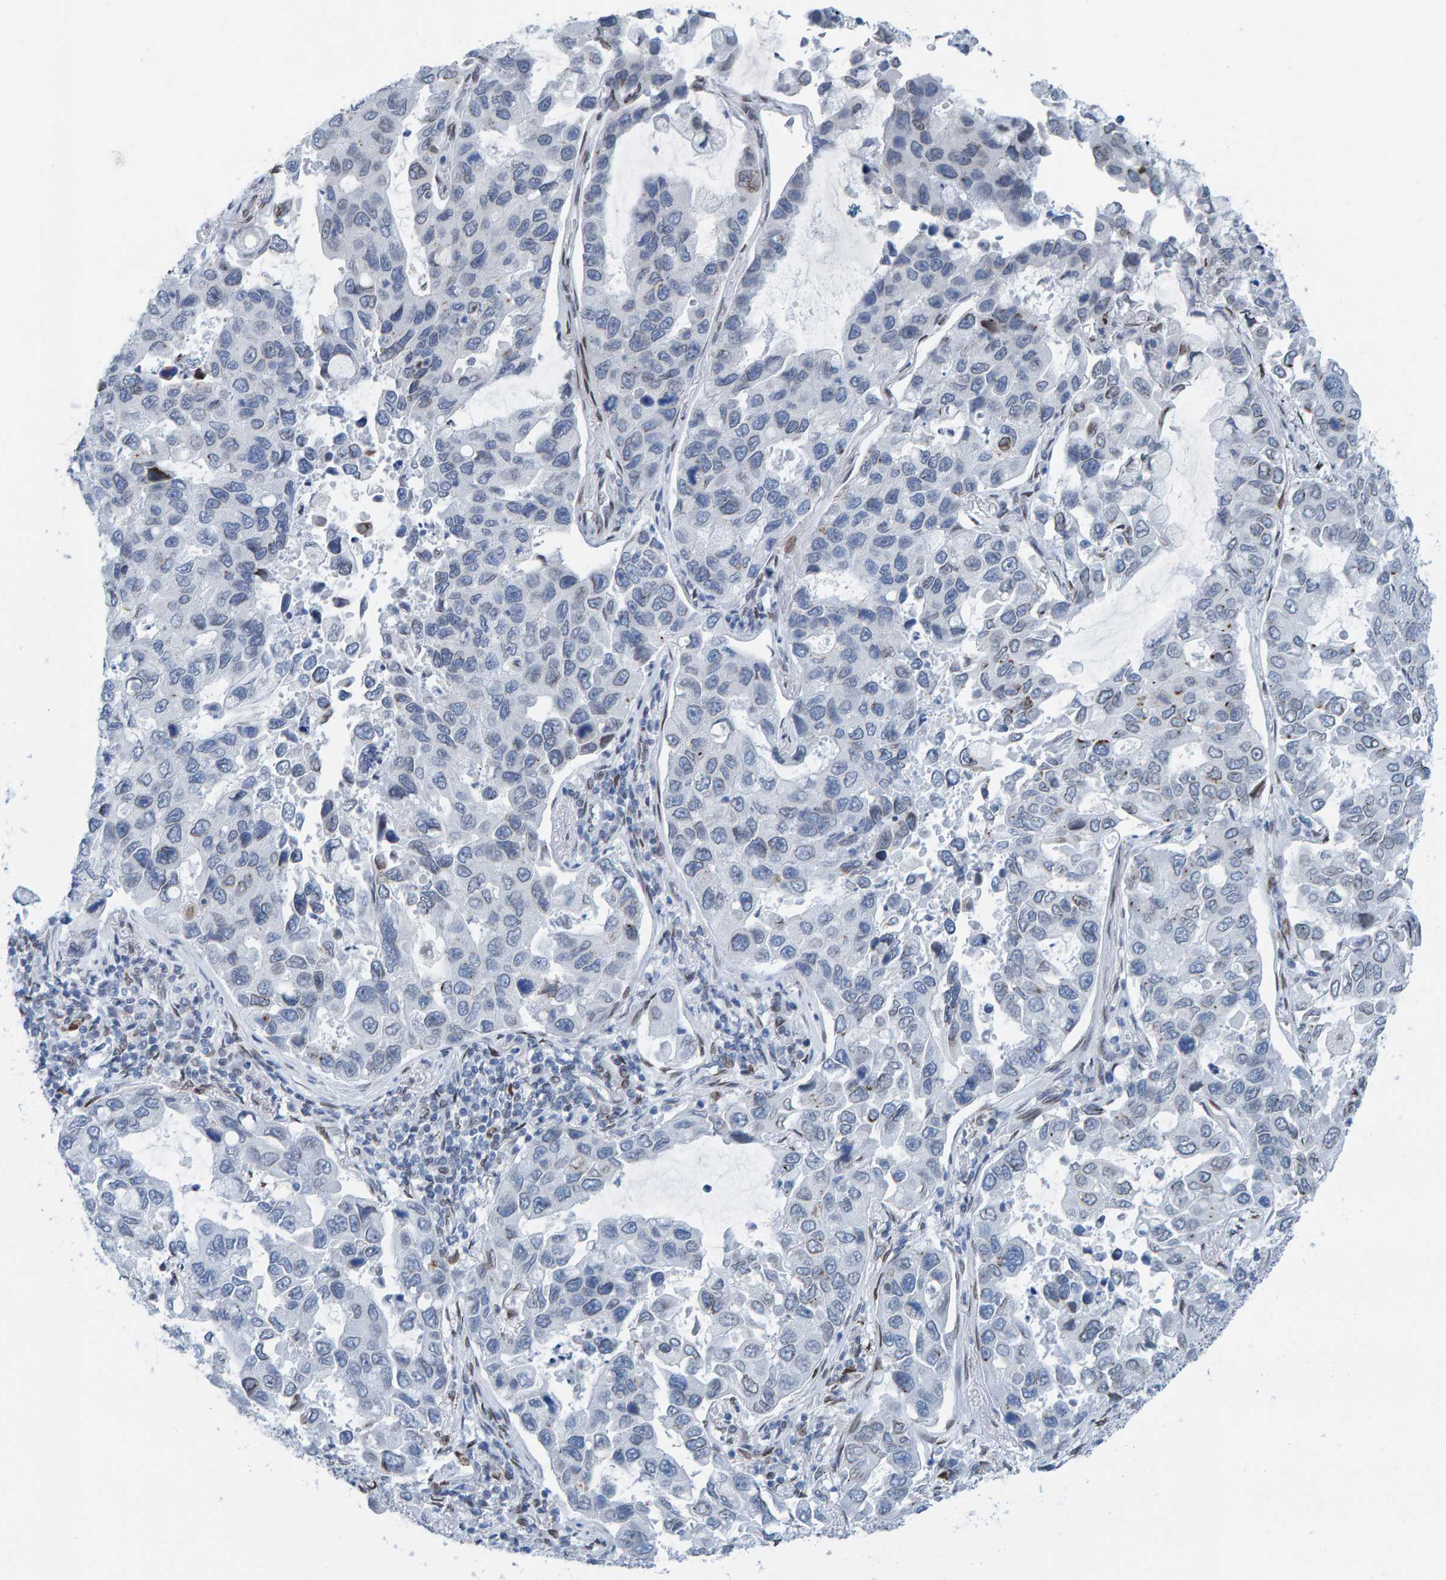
{"staining": {"intensity": "weak", "quantity": "<25%", "location": "cytoplasmic/membranous,nuclear"}, "tissue": "lung cancer", "cell_type": "Tumor cells", "image_type": "cancer", "snomed": [{"axis": "morphology", "description": "Adenocarcinoma, NOS"}, {"axis": "topography", "description": "Lung"}], "caption": "There is no significant positivity in tumor cells of lung cancer.", "gene": "LMNB2", "patient": {"sex": "male", "age": 64}}